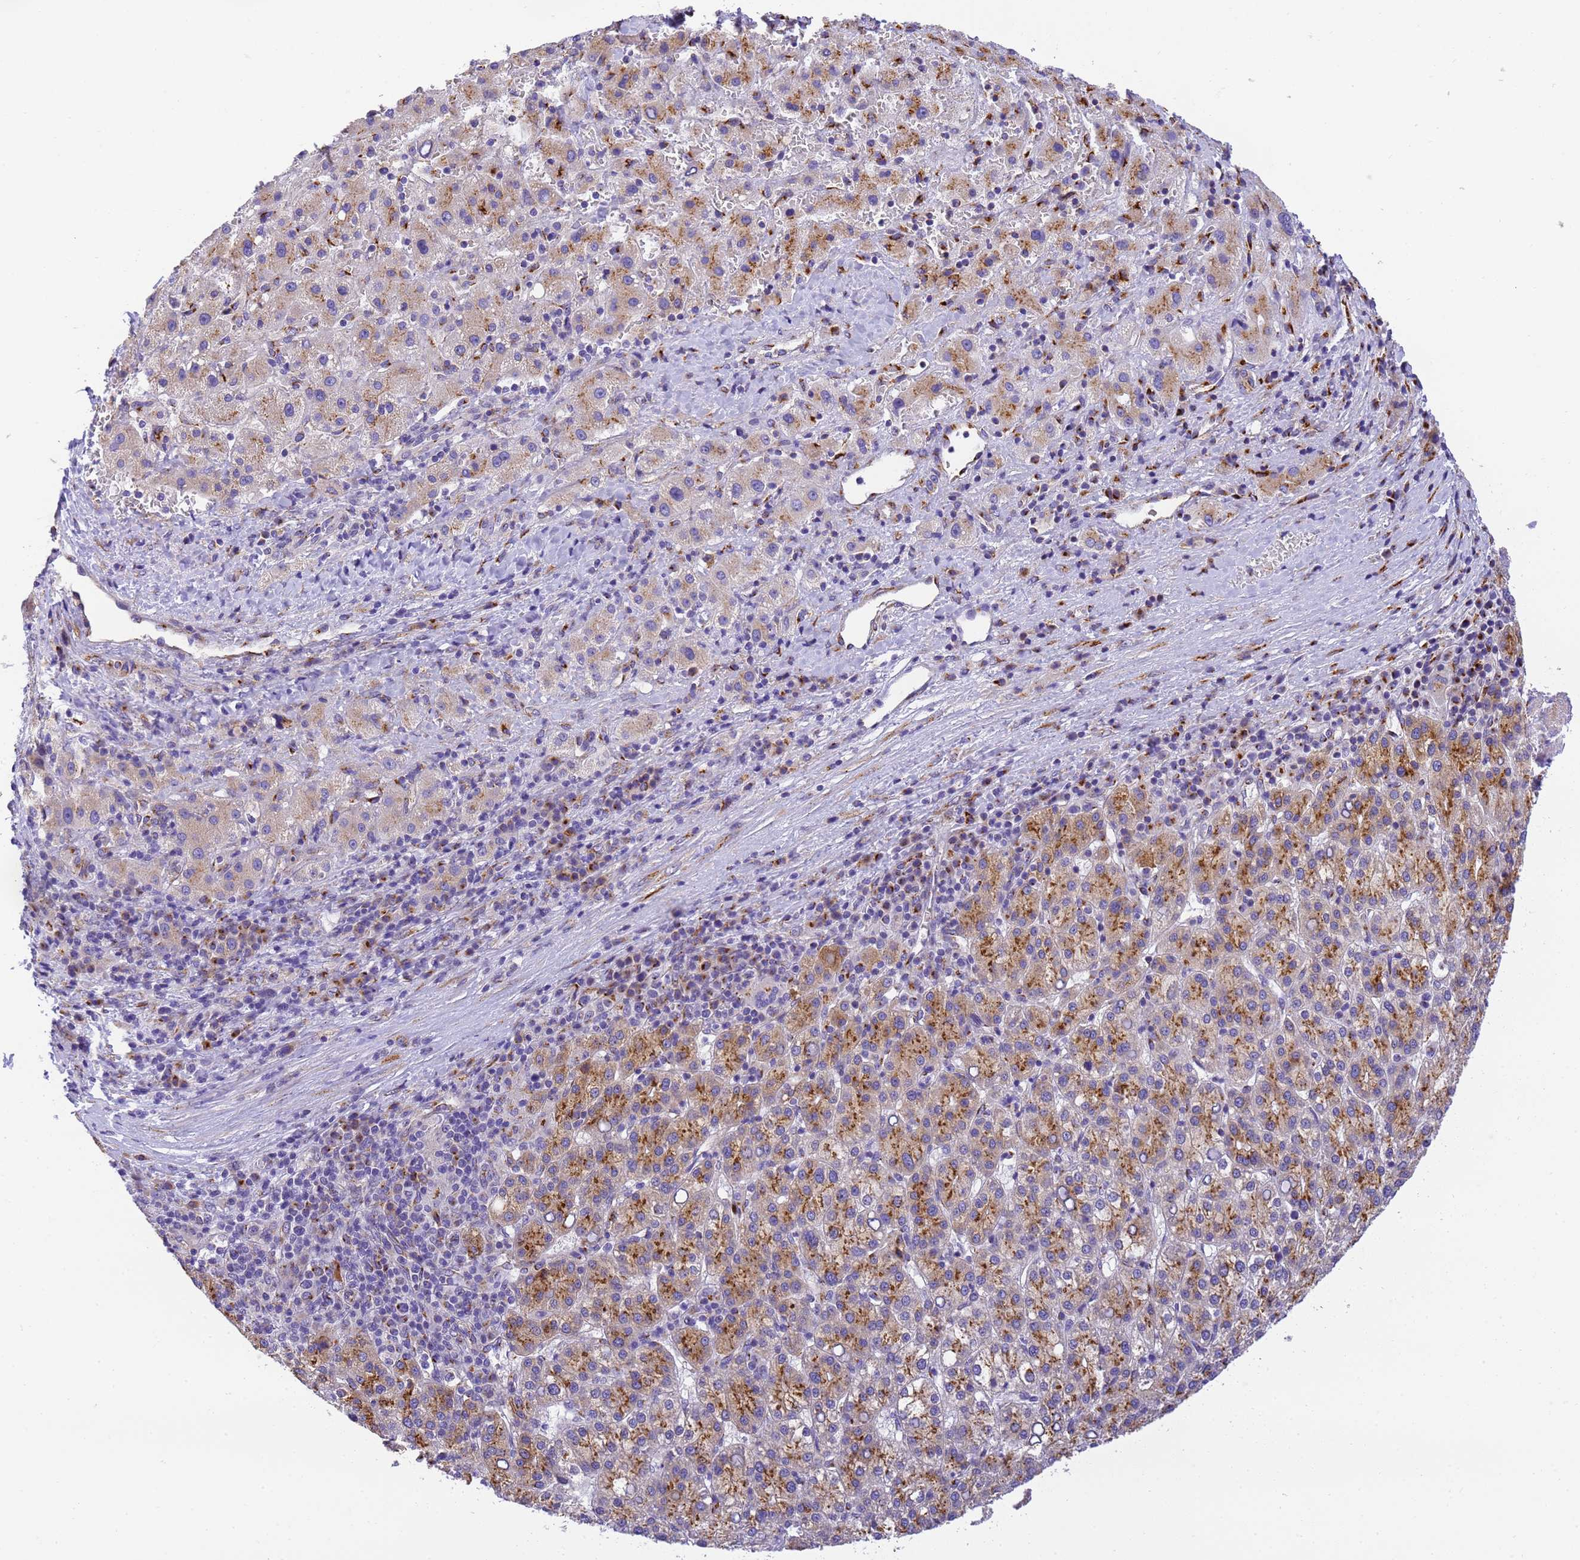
{"staining": {"intensity": "strong", "quantity": ">75%", "location": "cytoplasmic/membranous"}, "tissue": "liver cancer", "cell_type": "Tumor cells", "image_type": "cancer", "snomed": [{"axis": "morphology", "description": "Carcinoma, Hepatocellular, NOS"}, {"axis": "topography", "description": "Liver"}], "caption": "The histopathology image reveals staining of hepatocellular carcinoma (liver), revealing strong cytoplasmic/membranous protein expression (brown color) within tumor cells. Nuclei are stained in blue.", "gene": "RHBDD3", "patient": {"sex": "female", "age": 58}}